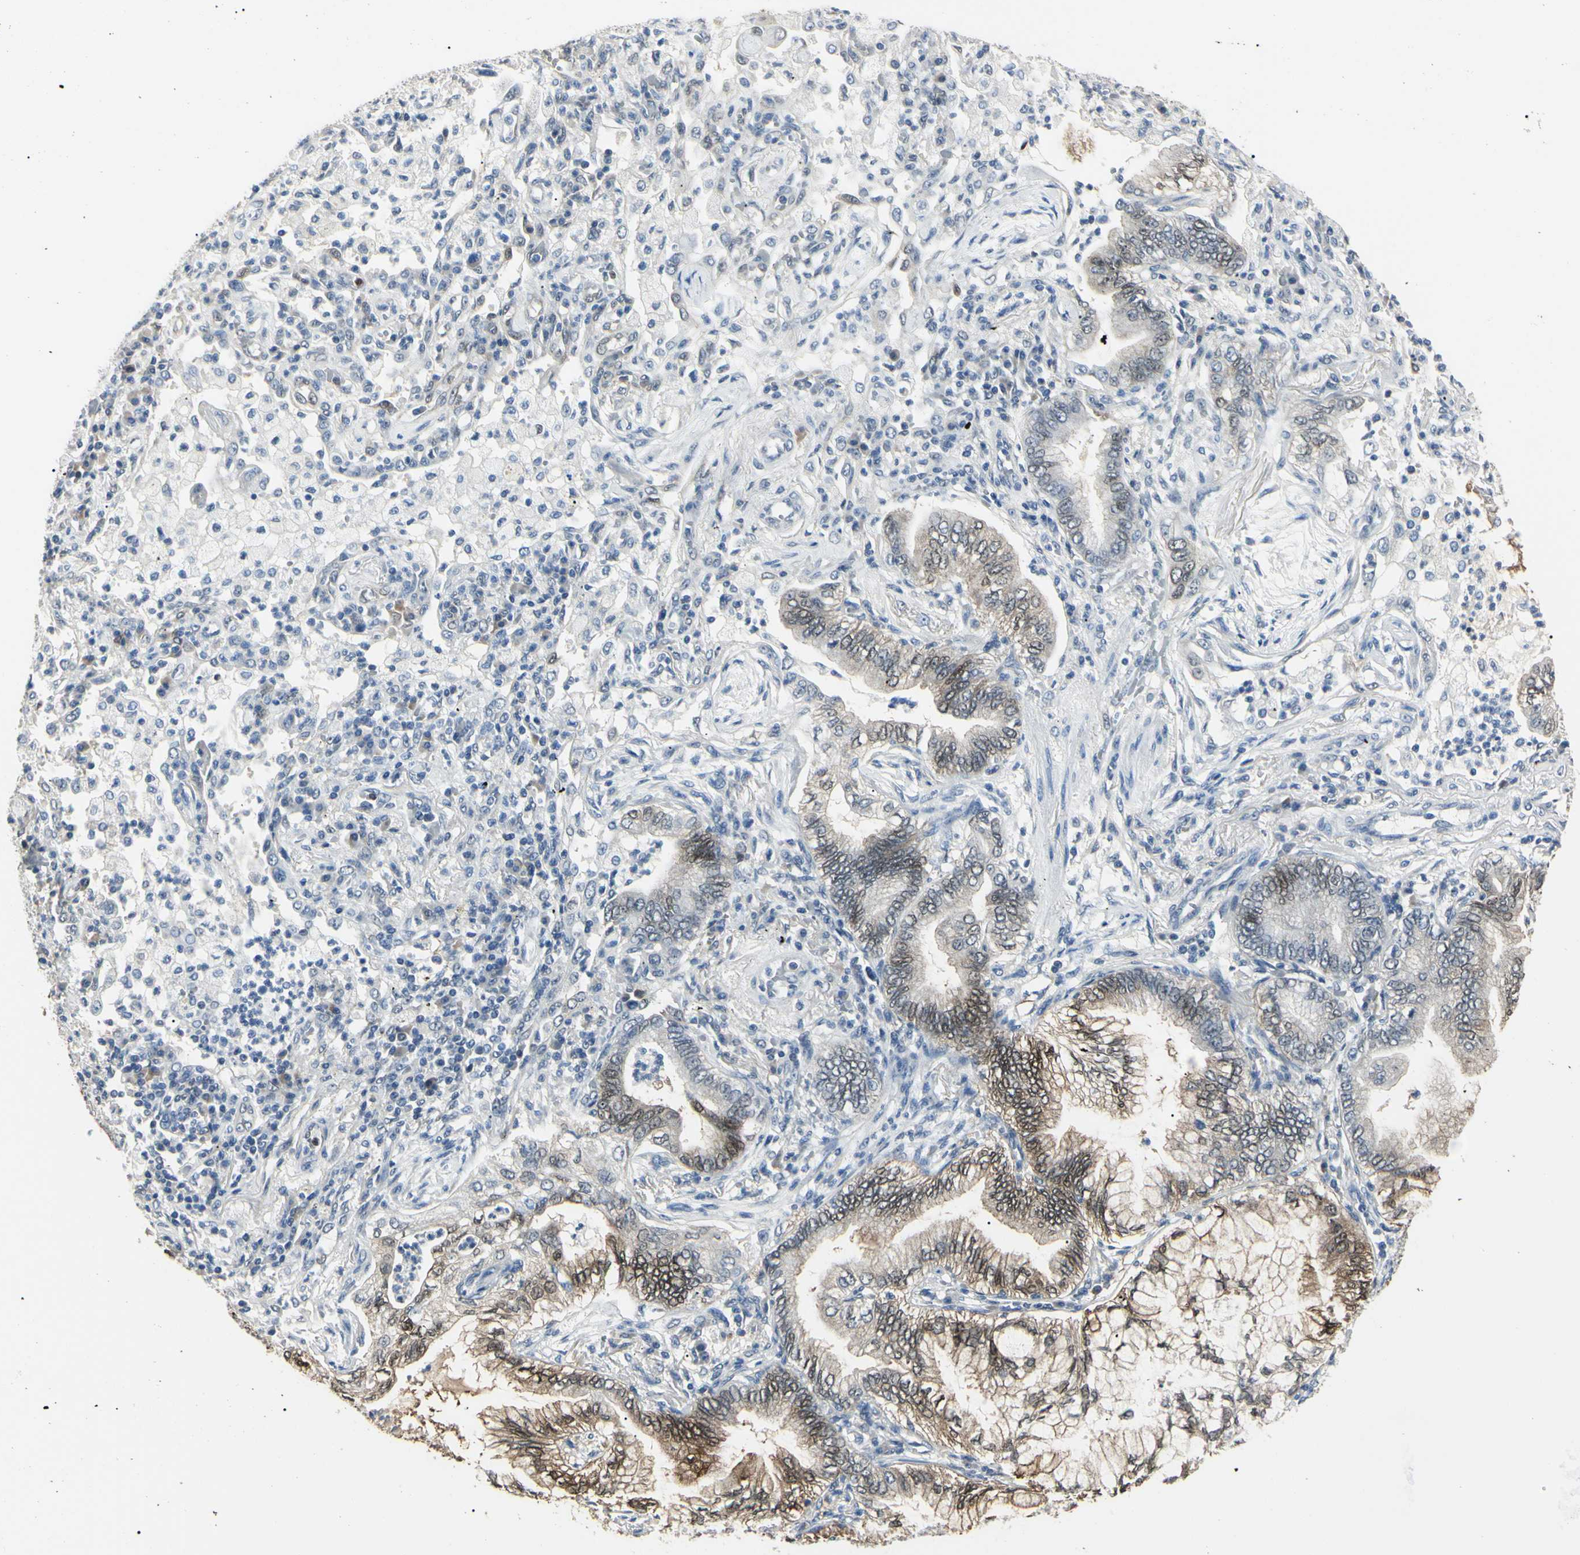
{"staining": {"intensity": "moderate", "quantity": "25%-75%", "location": "cytoplasmic/membranous,nuclear"}, "tissue": "lung cancer", "cell_type": "Tumor cells", "image_type": "cancer", "snomed": [{"axis": "morphology", "description": "Normal tissue, NOS"}, {"axis": "morphology", "description": "Adenocarcinoma, NOS"}, {"axis": "topography", "description": "Bronchus"}, {"axis": "topography", "description": "Lung"}], "caption": "Immunohistochemistry (IHC) image of lung cancer stained for a protein (brown), which displays medium levels of moderate cytoplasmic/membranous and nuclear positivity in about 25%-75% of tumor cells.", "gene": "AKR1C3", "patient": {"sex": "female", "age": 70}}